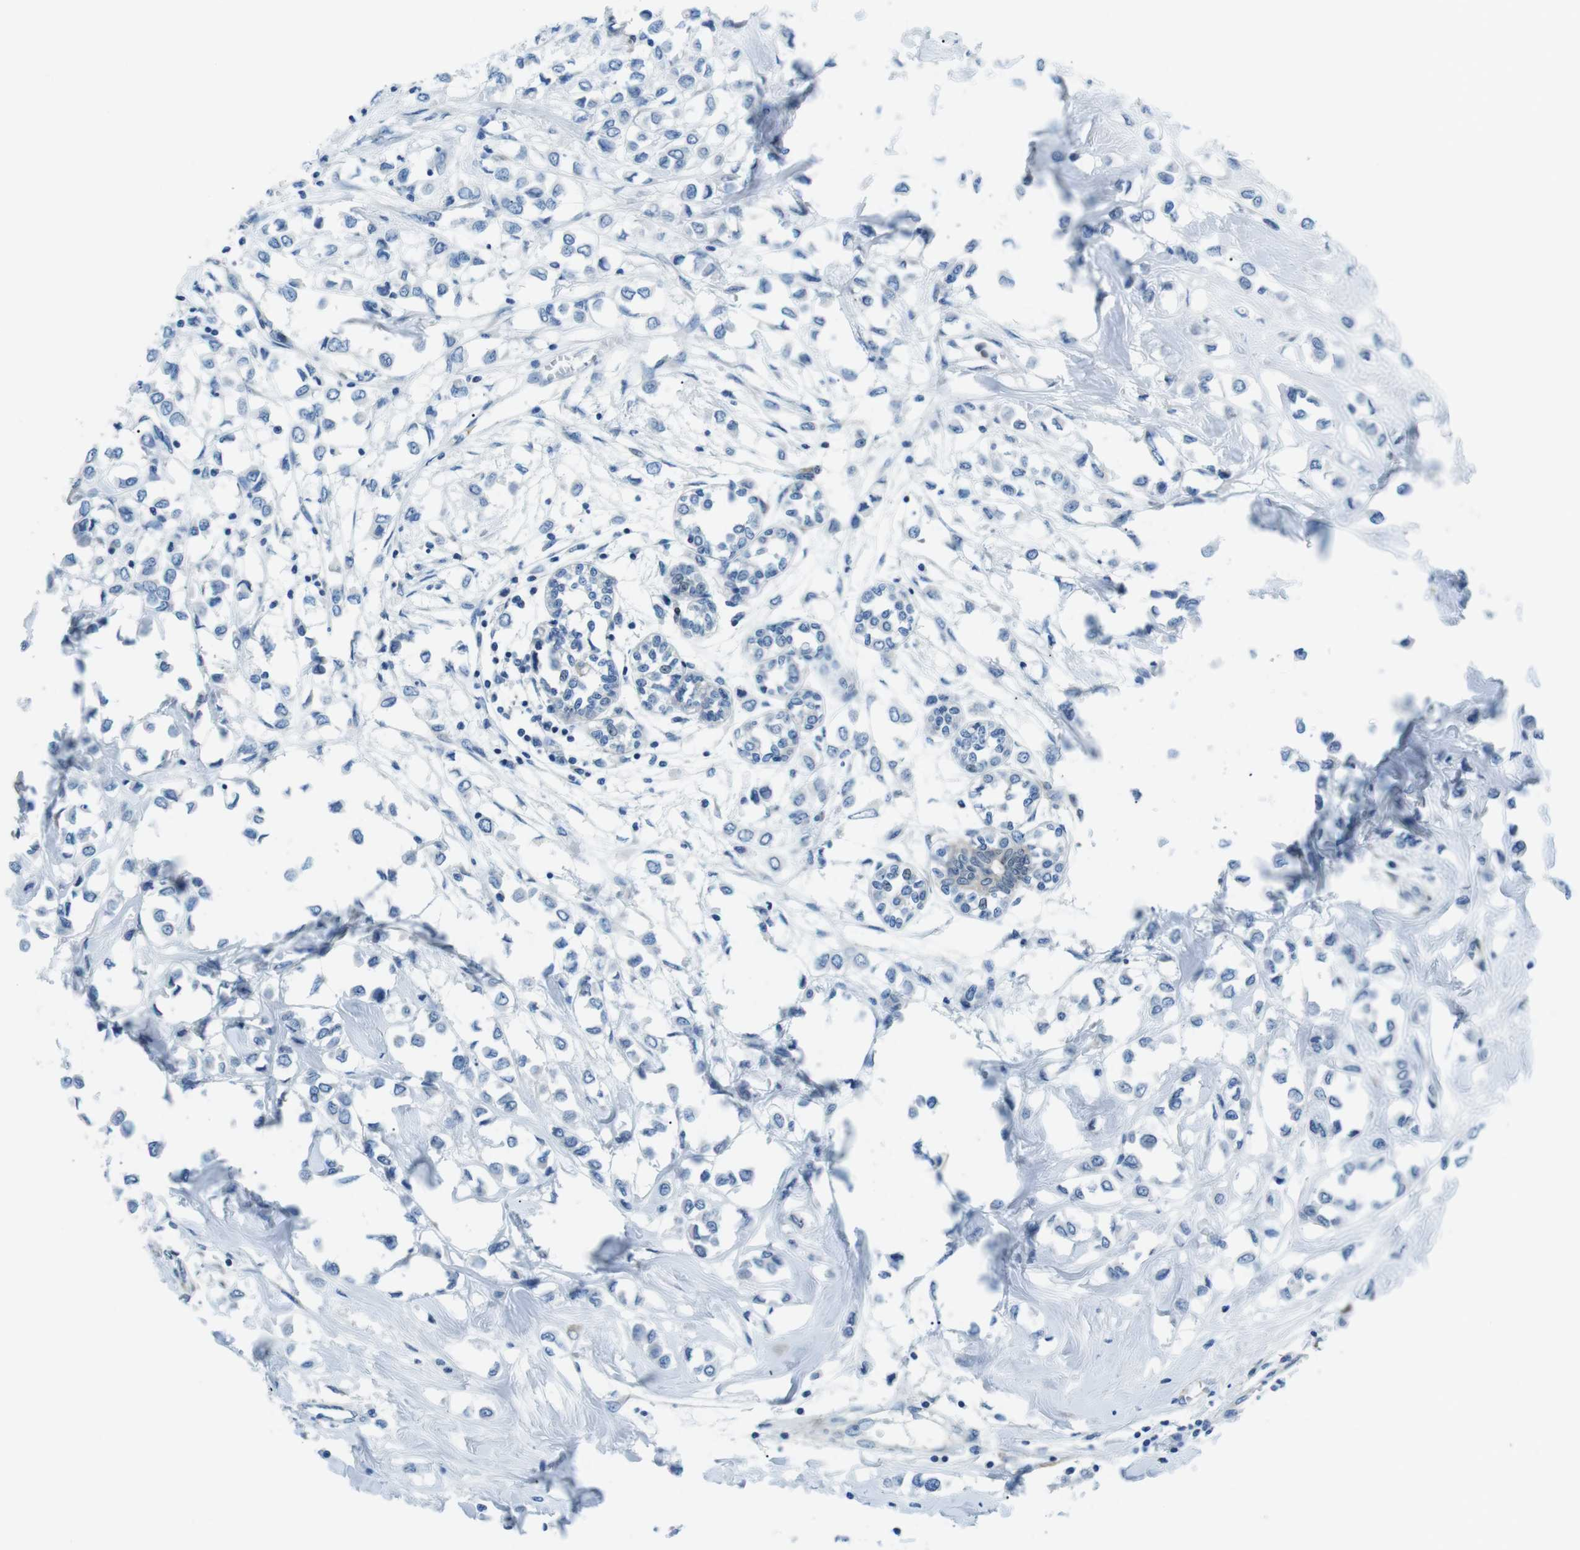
{"staining": {"intensity": "negative", "quantity": "none", "location": "none"}, "tissue": "breast cancer", "cell_type": "Tumor cells", "image_type": "cancer", "snomed": [{"axis": "morphology", "description": "Lobular carcinoma"}, {"axis": "topography", "description": "Breast"}], "caption": "Immunohistochemistry histopathology image of neoplastic tissue: human breast cancer (lobular carcinoma) stained with DAB (3,3'-diaminobenzidine) exhibits no significant protein staining in tumor cells.", "gene": "PHLDA1", "patient": {"sex": "female", "age": 51}}